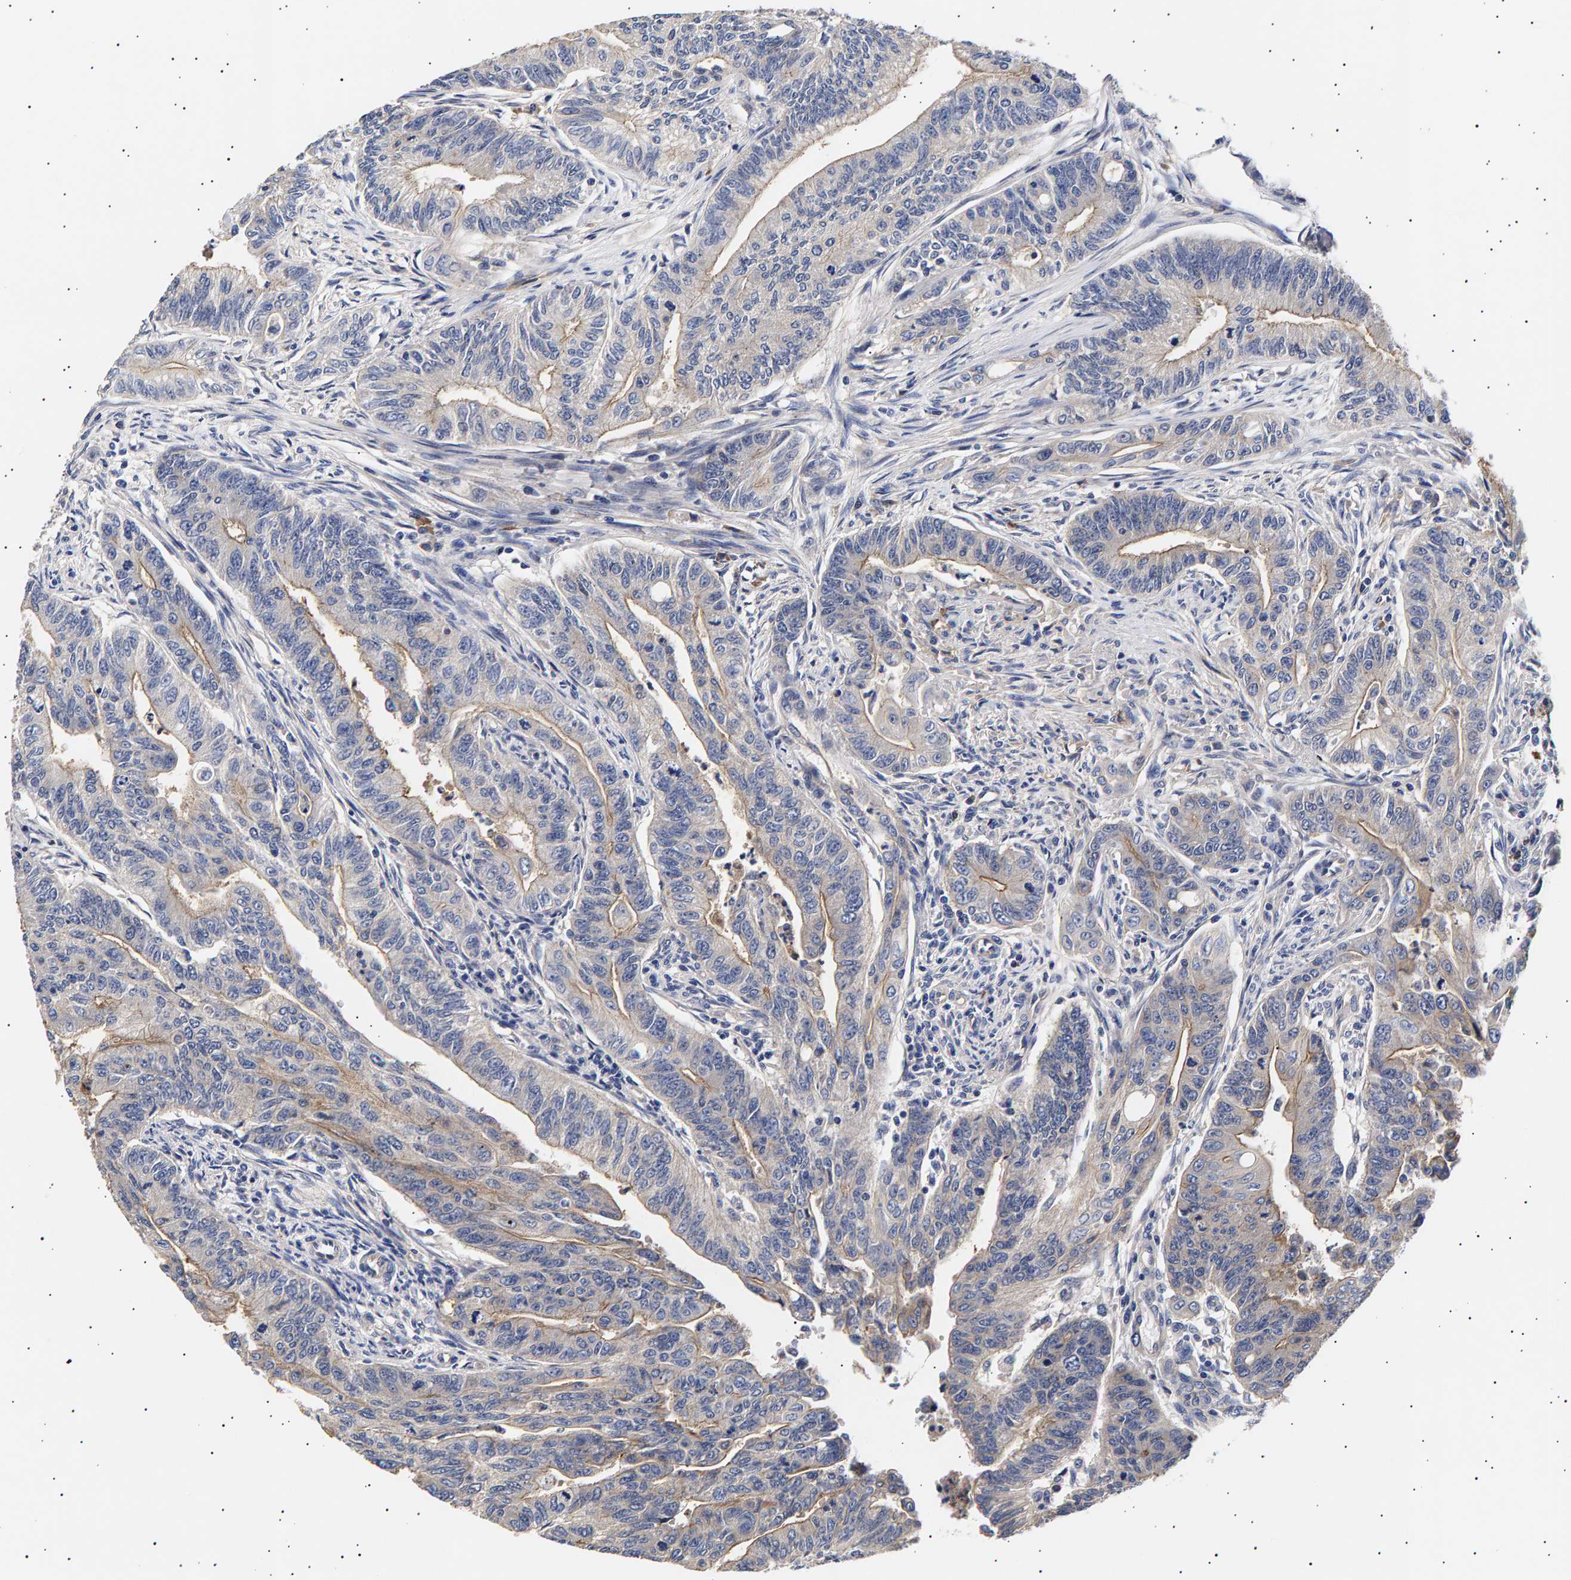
{"staining": {"intensity": "weak", "quantity": "25%-75%", "location": "cytoplasmic/membranous"}, "tissue": "colorectal cancer", "cell_type": "Tumor cells", "image_type": "cancer", "snomed": [{"axis": "morphology", "description": "Adenoma, NOS"}, {"axis": "morphology", "description": "Adenocarcinoma, NOS"}, {"axis": "topography", "description": "Colon"}], "caption": "About 25%-75% of tumor cells in human adenocarcinoma (colorectal) reveal weak cytoplasmic/membranous protein positivity as visualized by brown immunohistochemical staining.", "gene": "ANKRD40", "patient": {"sex": "male", "age": 79}}